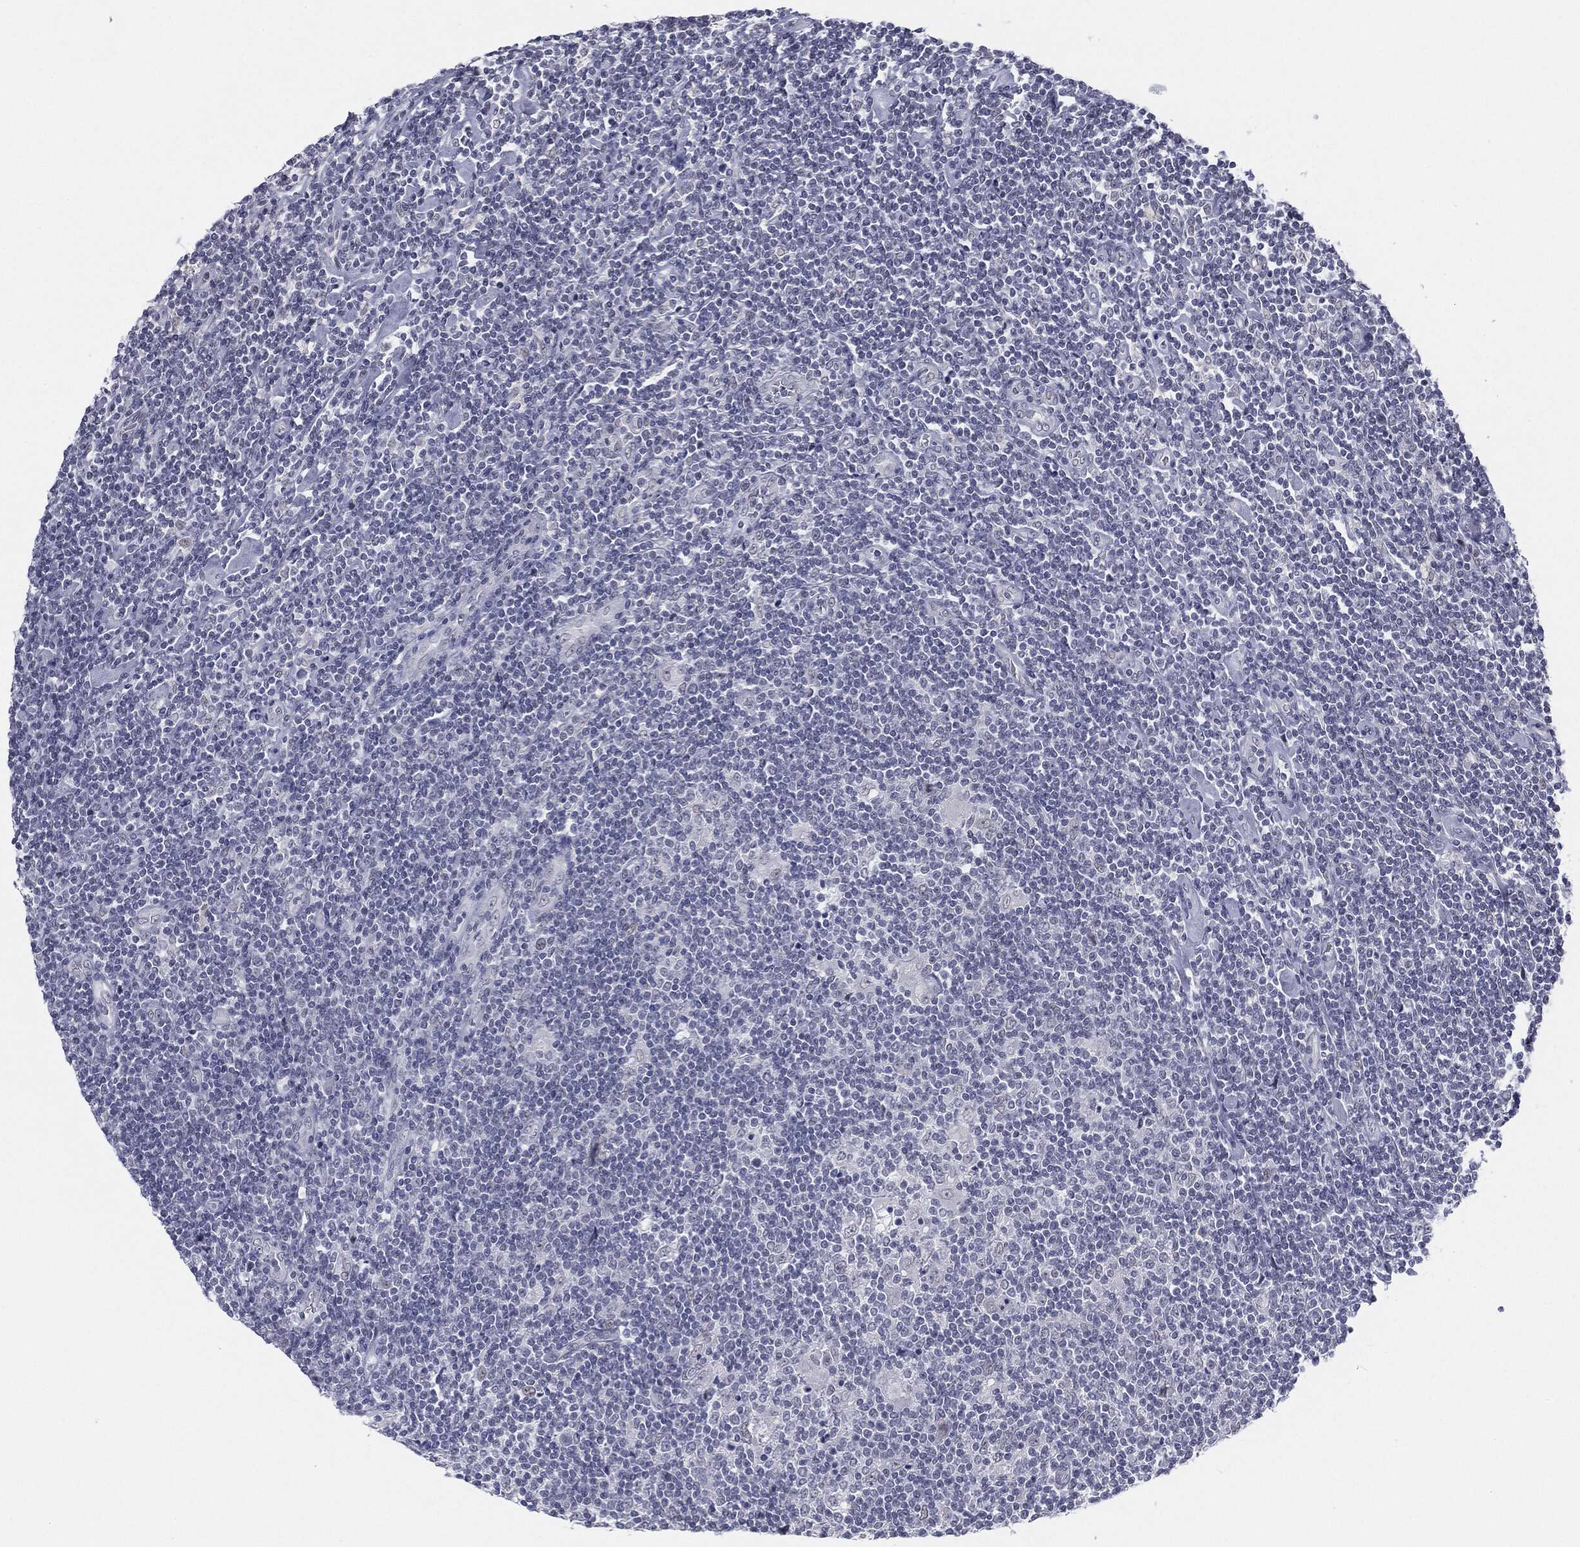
{"staining": {"intensity": "negative", "quantity": "none", "location": "none"}, "tissue": "lymphoma", "cell_type": "Tumor cells", "image_type": "cancer", "snomed": [{"axis": "morphology", "description": "Hodgkin's disease, NOS"}, {"axis": "topography", "description": "Lymph node"}], "caption": "High magnification brightfield microscopy of Hodgkin's disease stained with DAB (brown) and counterstained with hematoxylin (blue): tumor cells show no significant positivity.", "gene": "SLC5A5", "patient": {"sex": "male", "age": 40}}